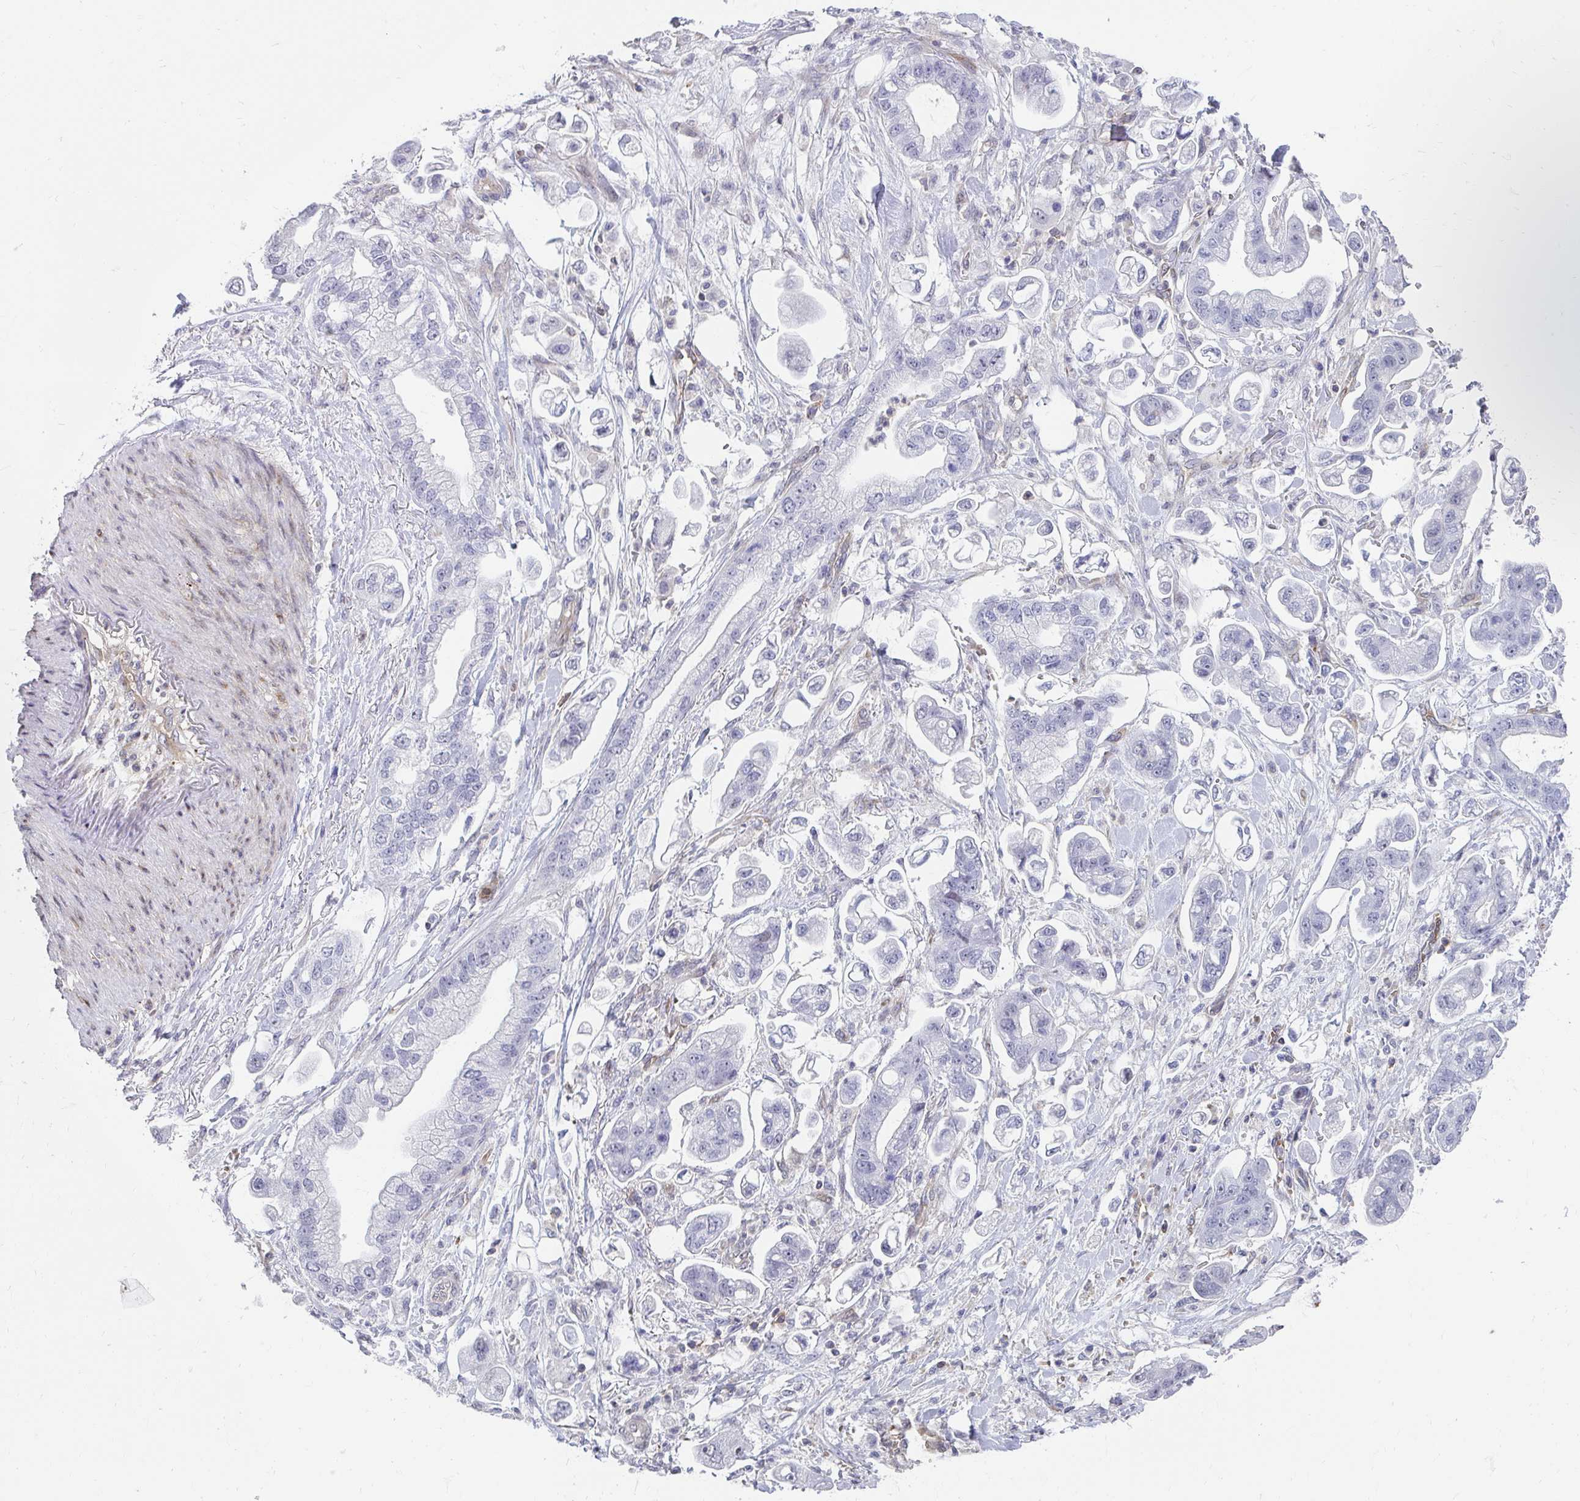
{"staining": {"intensity": "negative", "quantity": "none", "location": "none"}, "tissue": "stomach cancer", "cell_type": "Tumor cells", "image_type": "cancer", "snomed": [{"axis": "morphology", "description": "Adenocarcinoma, NOS"}, {"axis": "topography", "description": "Stomach"}], "caption": "Tumor cells show no significant protein positivity in stomach cancer.", "gene": "FOXN3", "patient": {"sex": "male", "age": 62}}